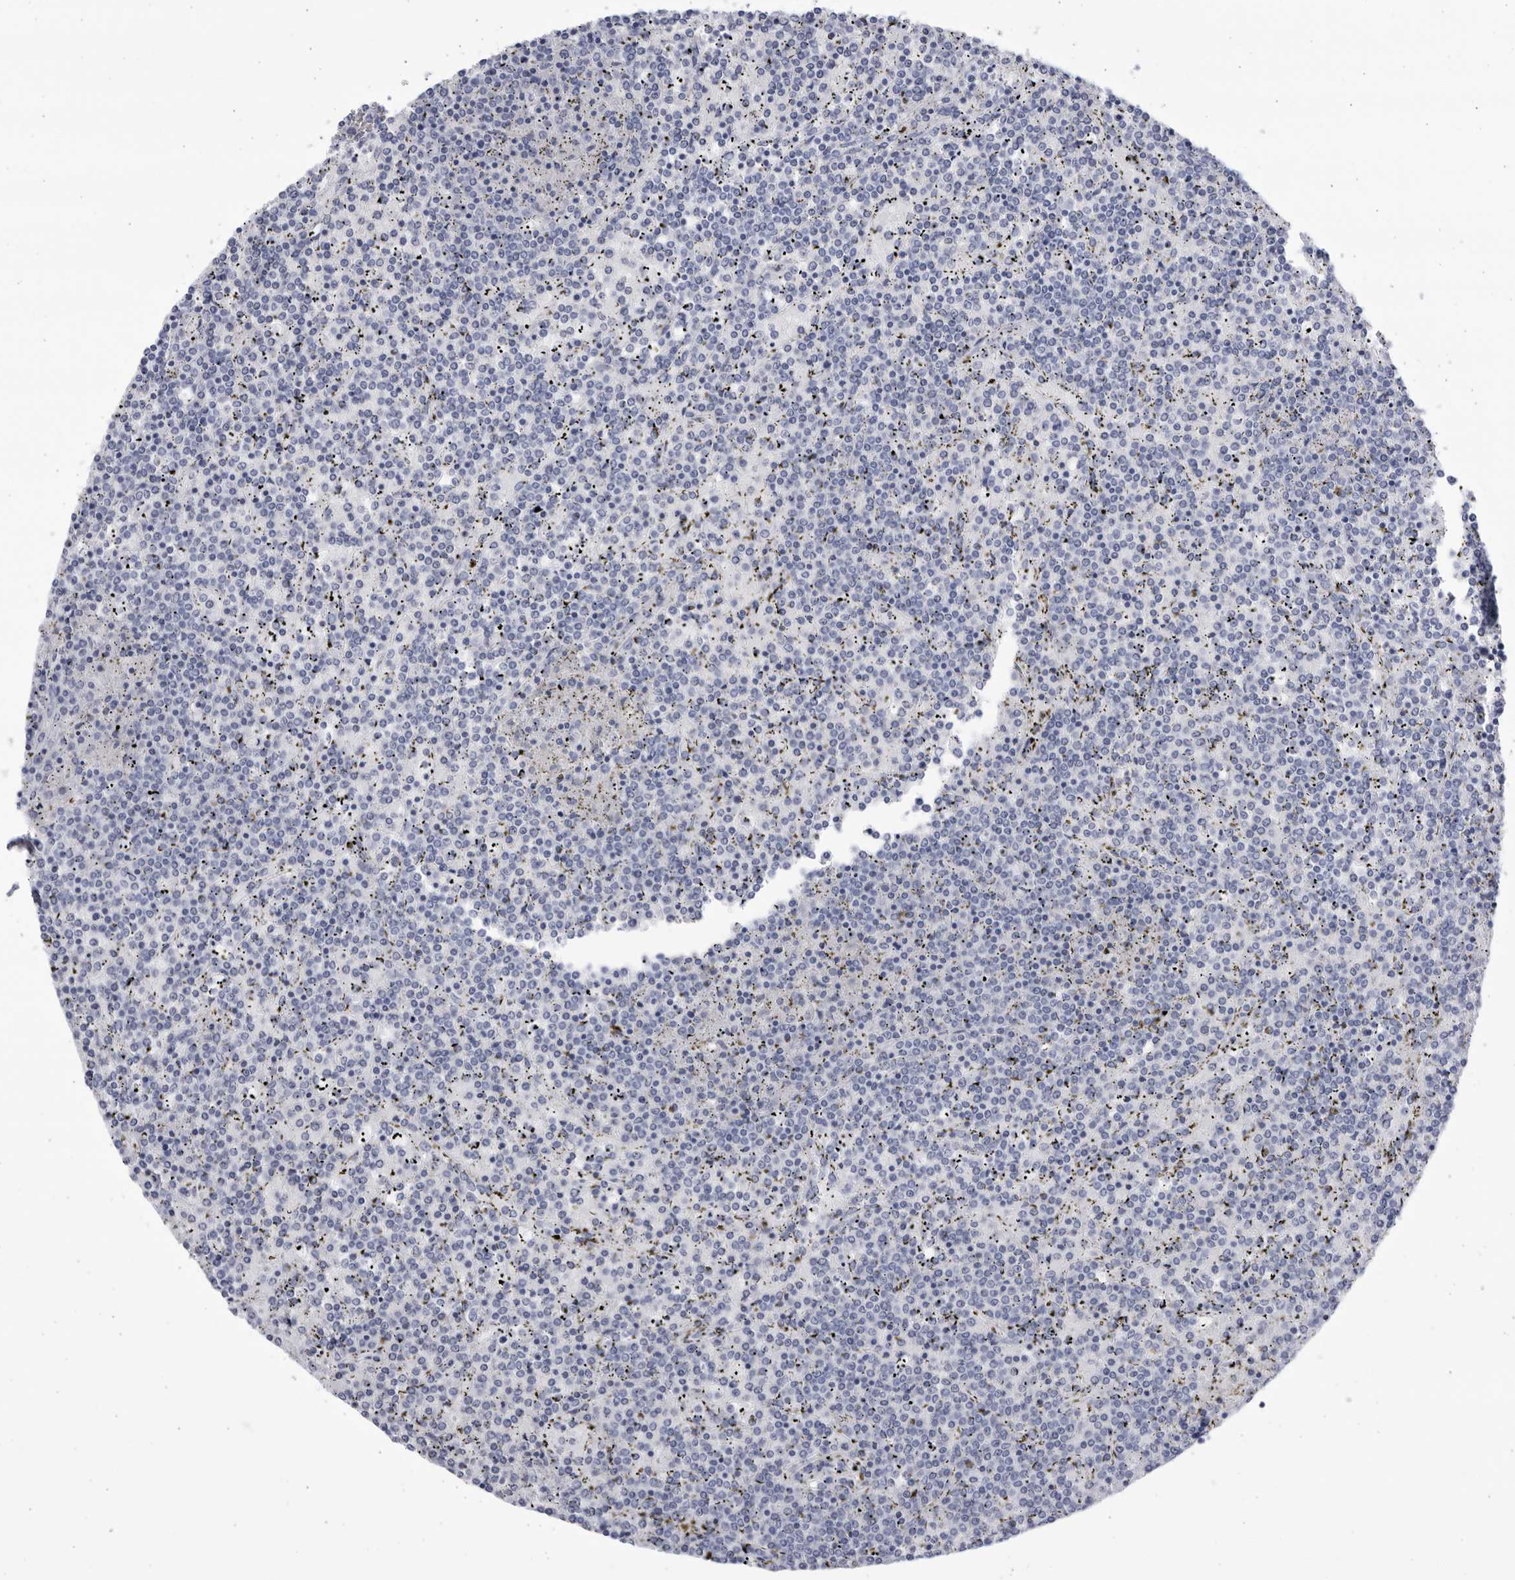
{"staining": {"intensity": "negative", "quantity": "none", "location": "none"}, "tissue": "lymphoma", "cell_type": "Tumor cells", "image_type": "cancer", "snomed": [{"axis": "morphology", "description": "Malignant lymphoma, non-Hodgkin's type, Low grade"}, {"axis": "topography", "description": "Spleen"}], "caption": "Tumor cells are negative for protein expression in human malignant lymphoma, non-Hodgkin's type (low-grade).", "gene": "CCDC181", "patient": {"sex": "female", "age": 19}}